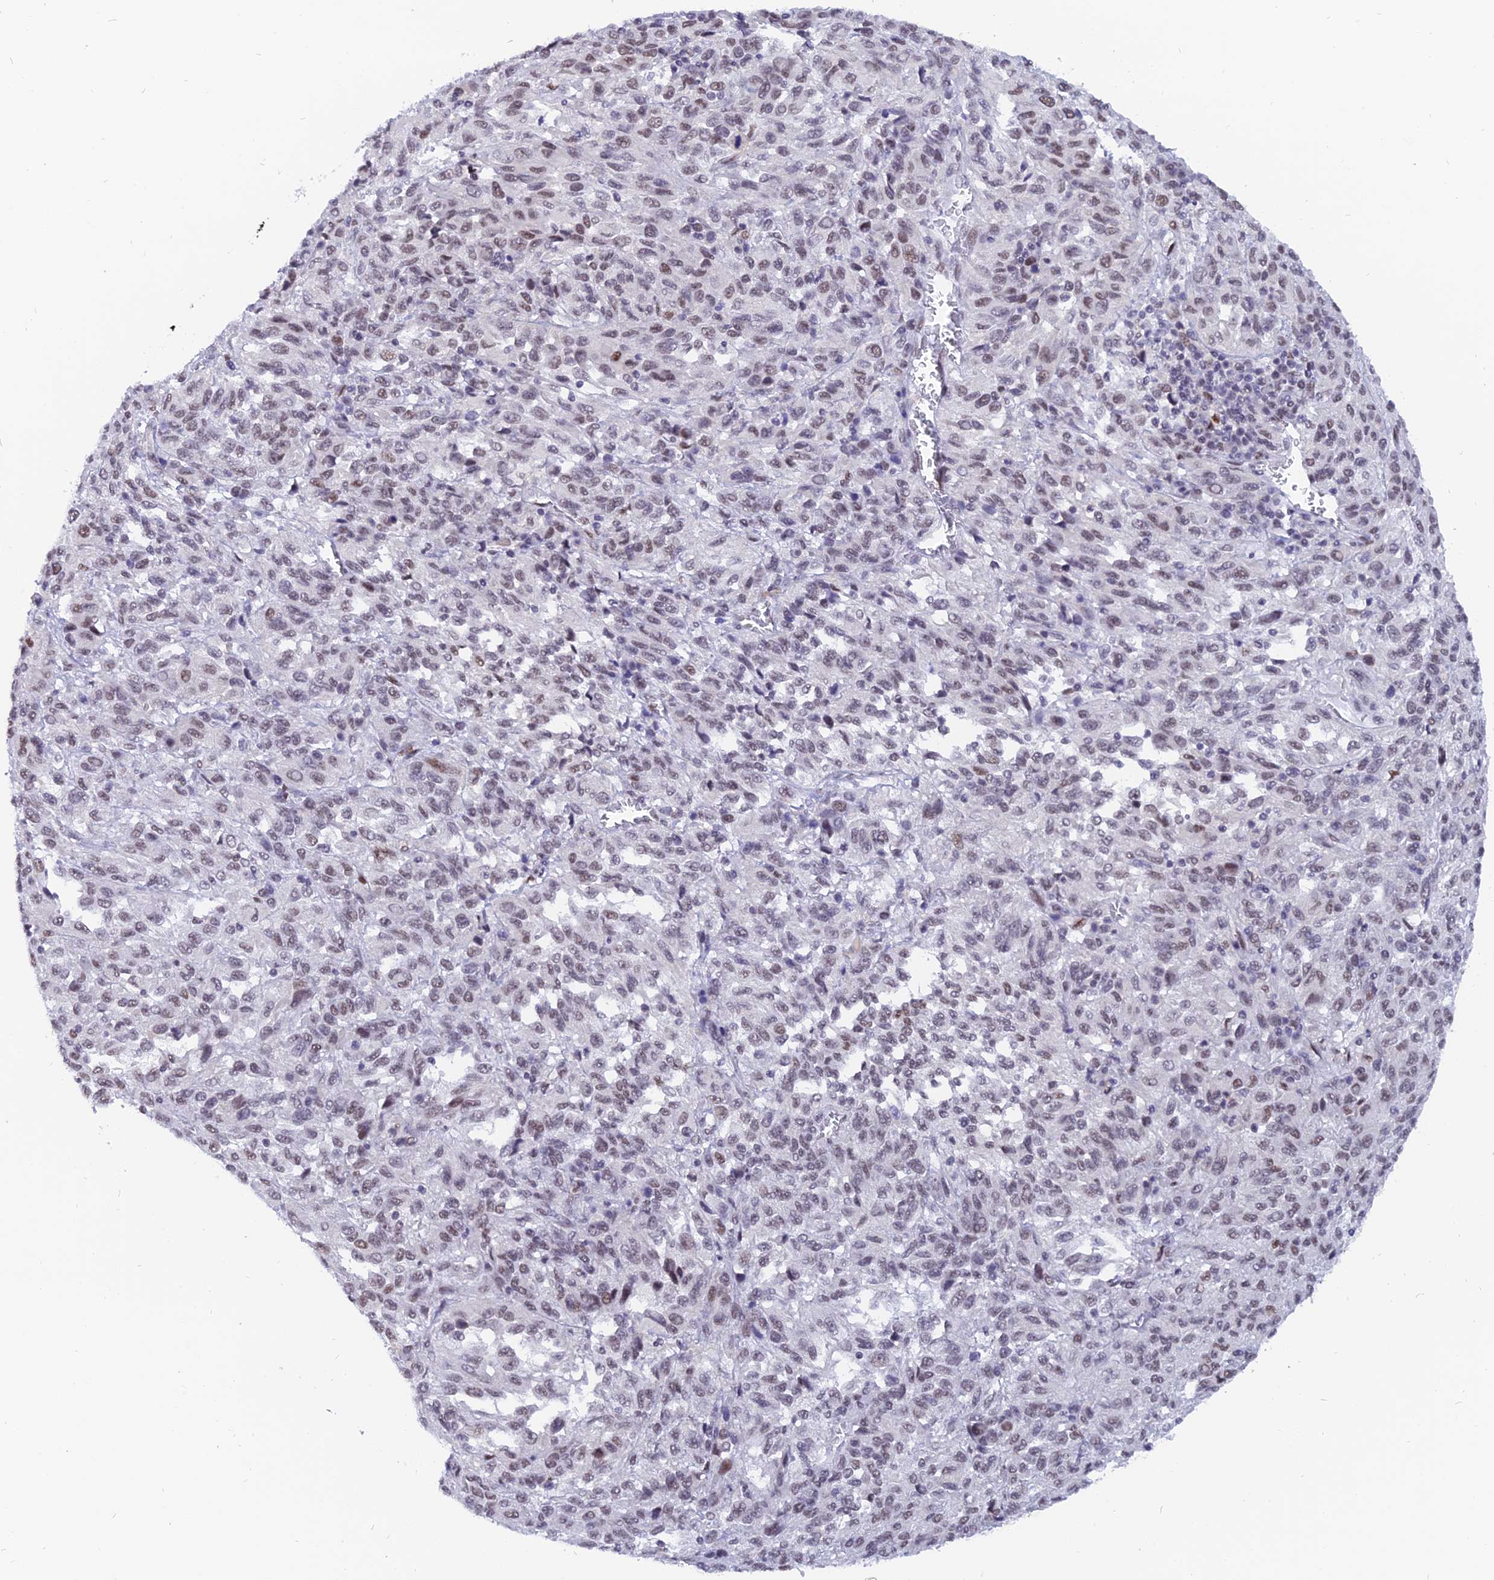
{"staining": {"intensity": "weak", "quantity": "25%-75%", "location": "nuclear"}, "tissue": "melanoma", "cell_type": "Tumor cells", "image_type": "cancer", "snomed": [{"axis": "morphology", "description": "Malignant melanoma, Metastatic site"}, {"axis": "topography", "description": "Lung"}], "caption": "Melanoma stained with a protein marker reveals weak staining in tumor cells.", "gene": "DPY30", "patient": {"sex": "male", "age": 64}}